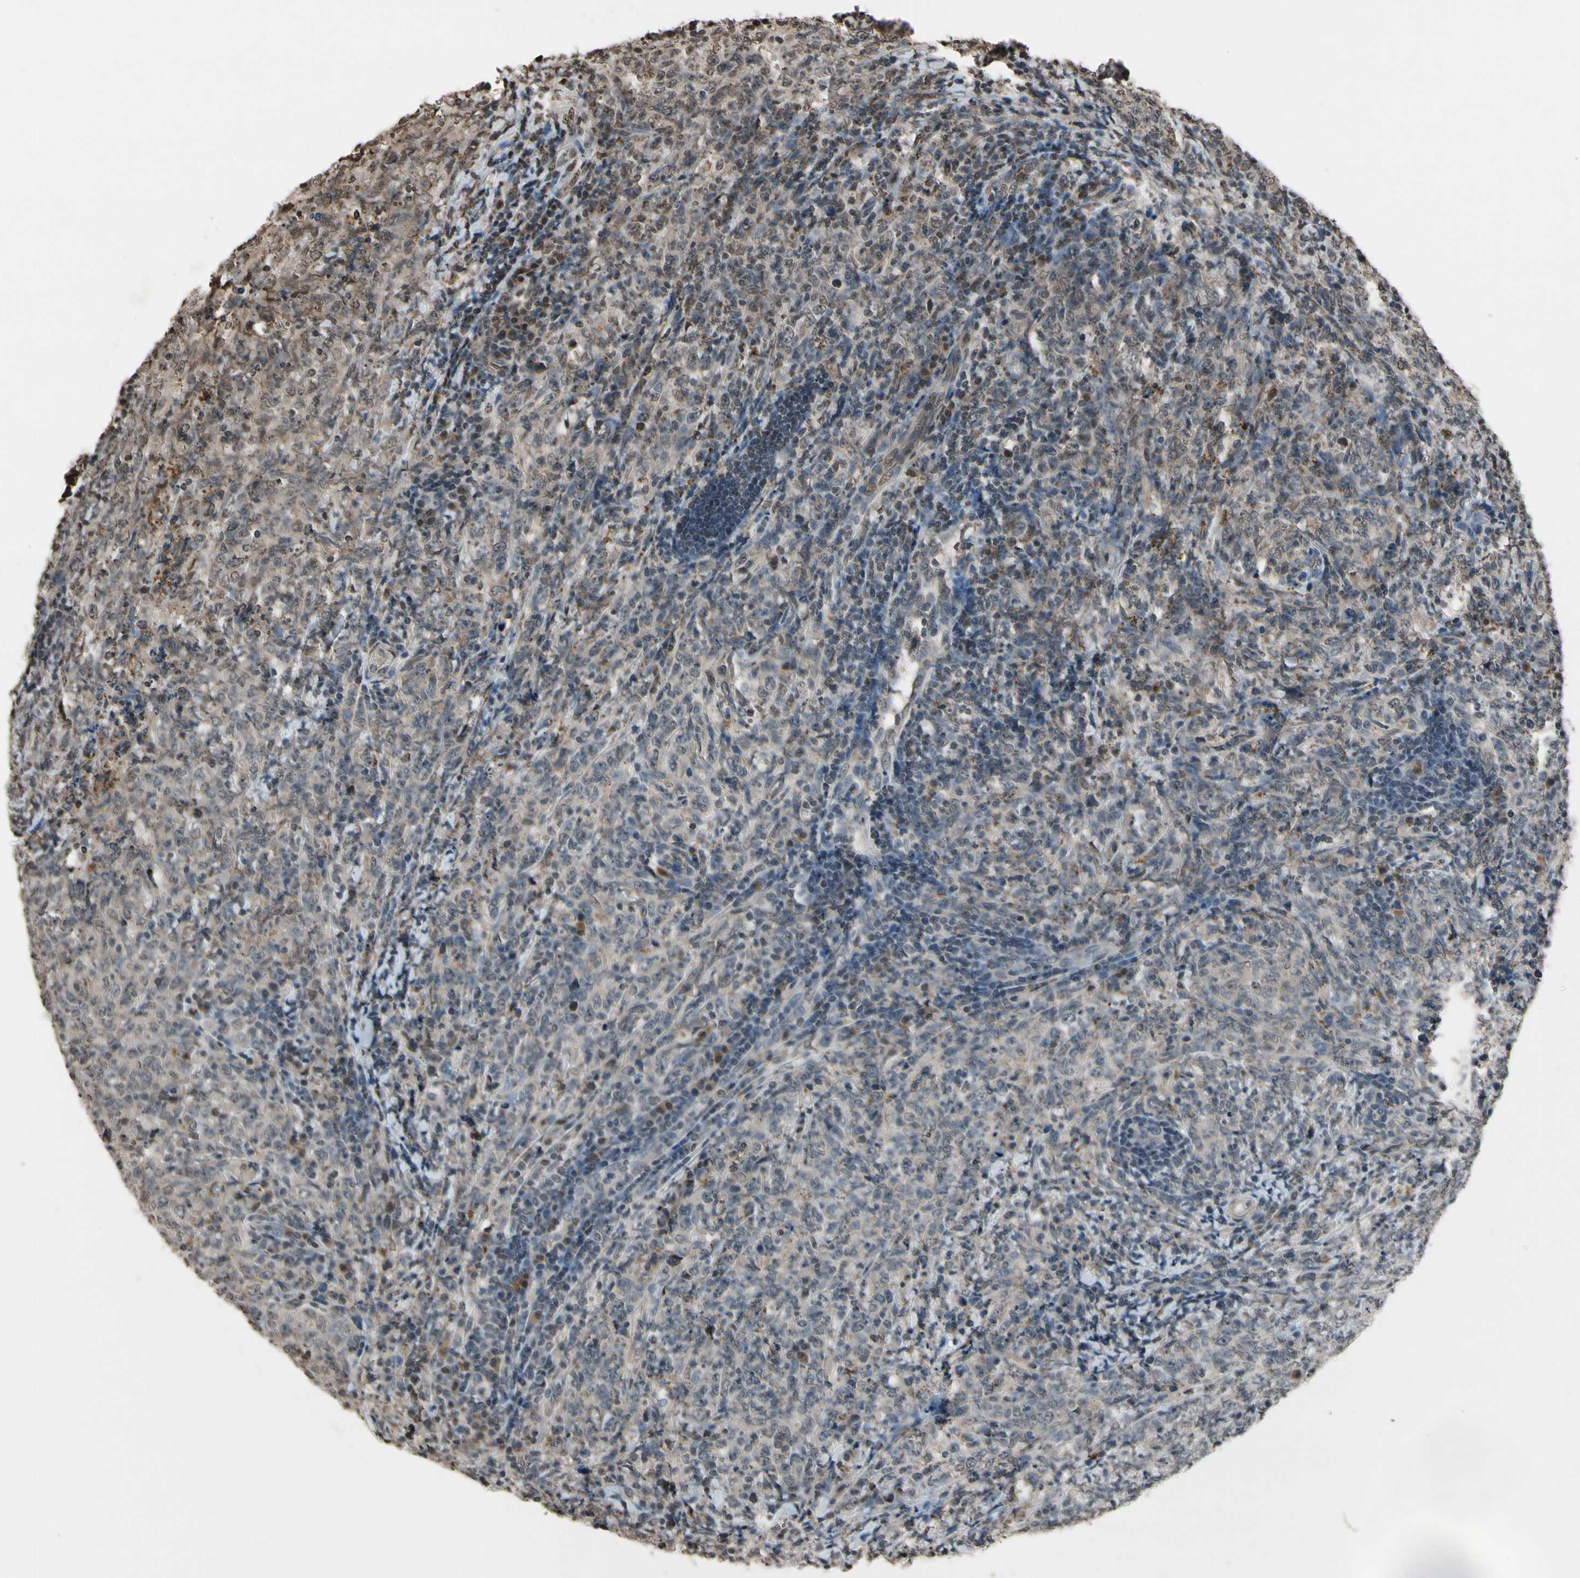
{"staining": {"intensity": "weak", "quantity": "<25%", "location": "cytoplasmic/membranous"}, "tissue": "lymphoma", "cell_type": "Tumor cells", "image_type": "cancer", "snomed": [{"axis": "morphology", "description": "Malignant lymphoma, non-Hodgkin's type, High grade"}, {"axis": "topography", "description": "Tonsil"}], "caption": "This is an IHC micrograph of human lymphoma. There is no positivity in tumor cells.", "gene": "HIPK2", "patient": {"sex": "female", "age": 36}}